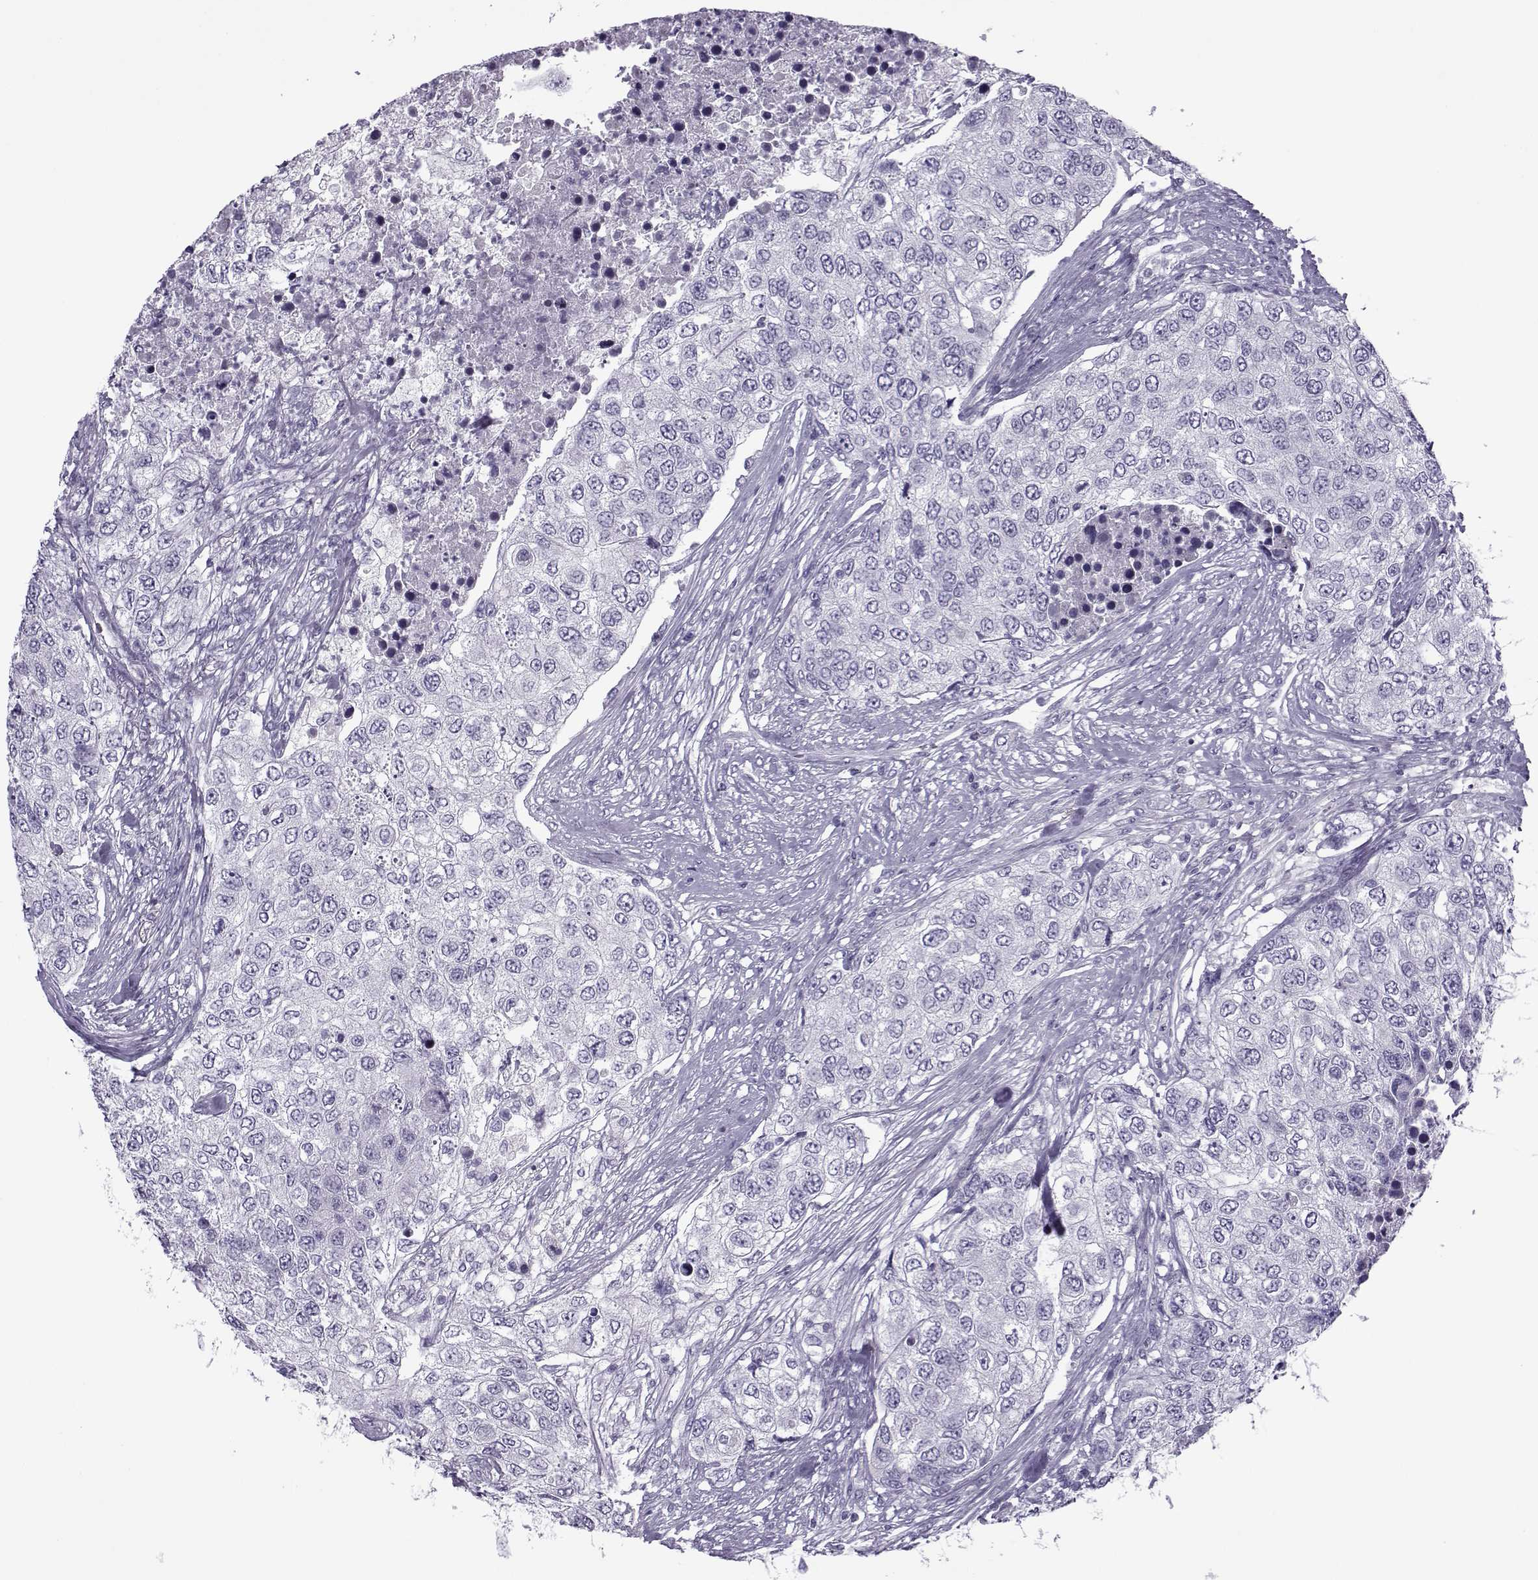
{"staining": {"intensity": "negative", "quantity": "none", "location": "none"}, "tissue": "urothelial cancer", "cell_type": "Tumor cells", "image_type": "cancer", "snomed": [{"axis": "morphology", "description": "Urothelial carcinoma, High grade"}, {"axis": "topography", "description": "Urinary bladder"}], "caption": "Protein analysis of high-grade urothelial carcinoma exhibits no significant expression in tumor cells.", "gene": "OIP5", "patient": {"sex": "female", "age": 78}}